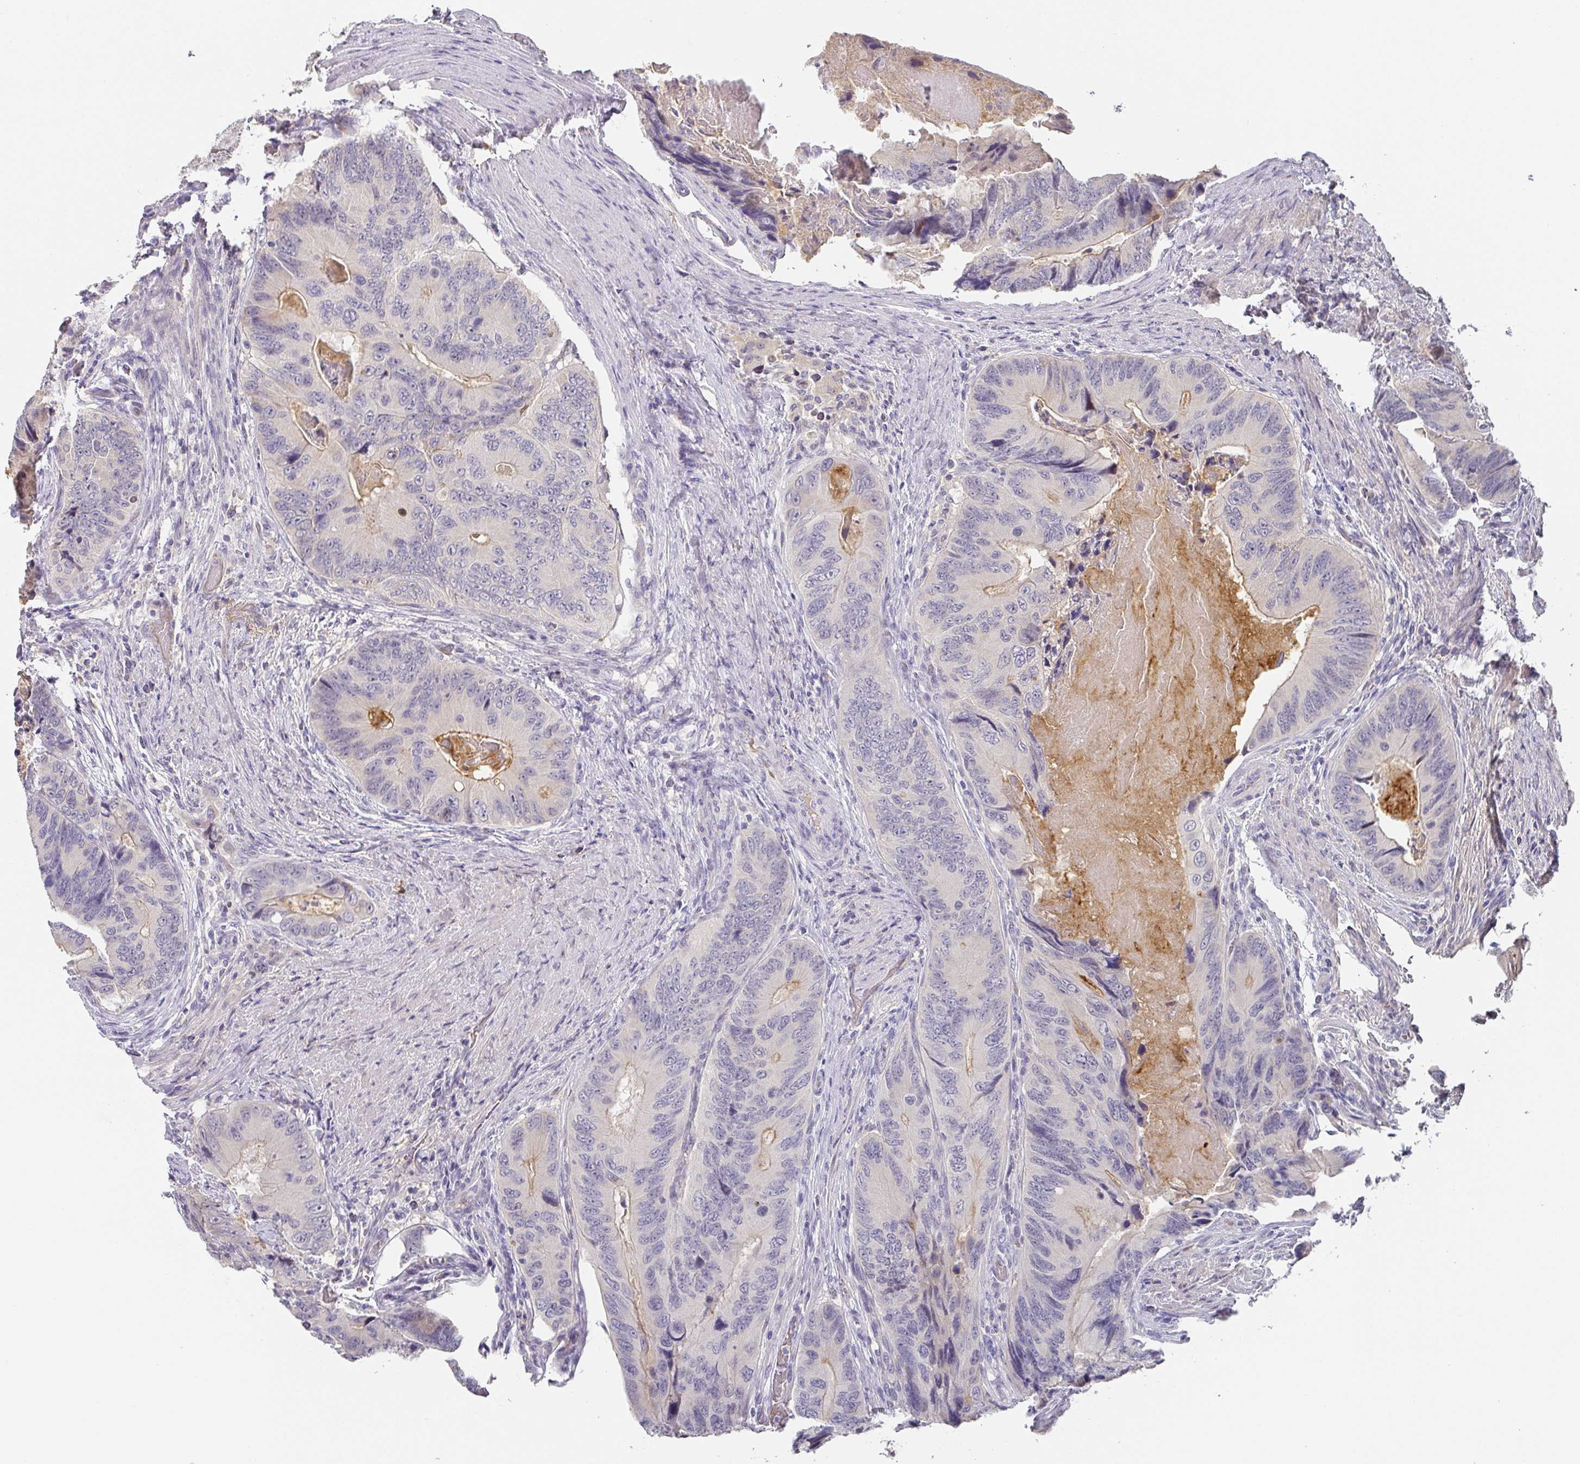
{"staining": {"intensity": "weak", "quantity": "<25%", "location": "cytoplasmic/membranous"}, "tissue": "colorectal cancer", "cell_type": "Tumor cells", "image_type": "cancer", "snomed": [{"axis": "morphology", "description": "Adenocarcinoma, NOS"}, {"axis": "topography", "description": "Colon"}], "caption": "IHC micrograph of human colorectal cancer stained for a protein (brown), which displays no expression in tumor cells.", "gene": "FOXN4", "patient": {"sex": "male", "age": 84}}